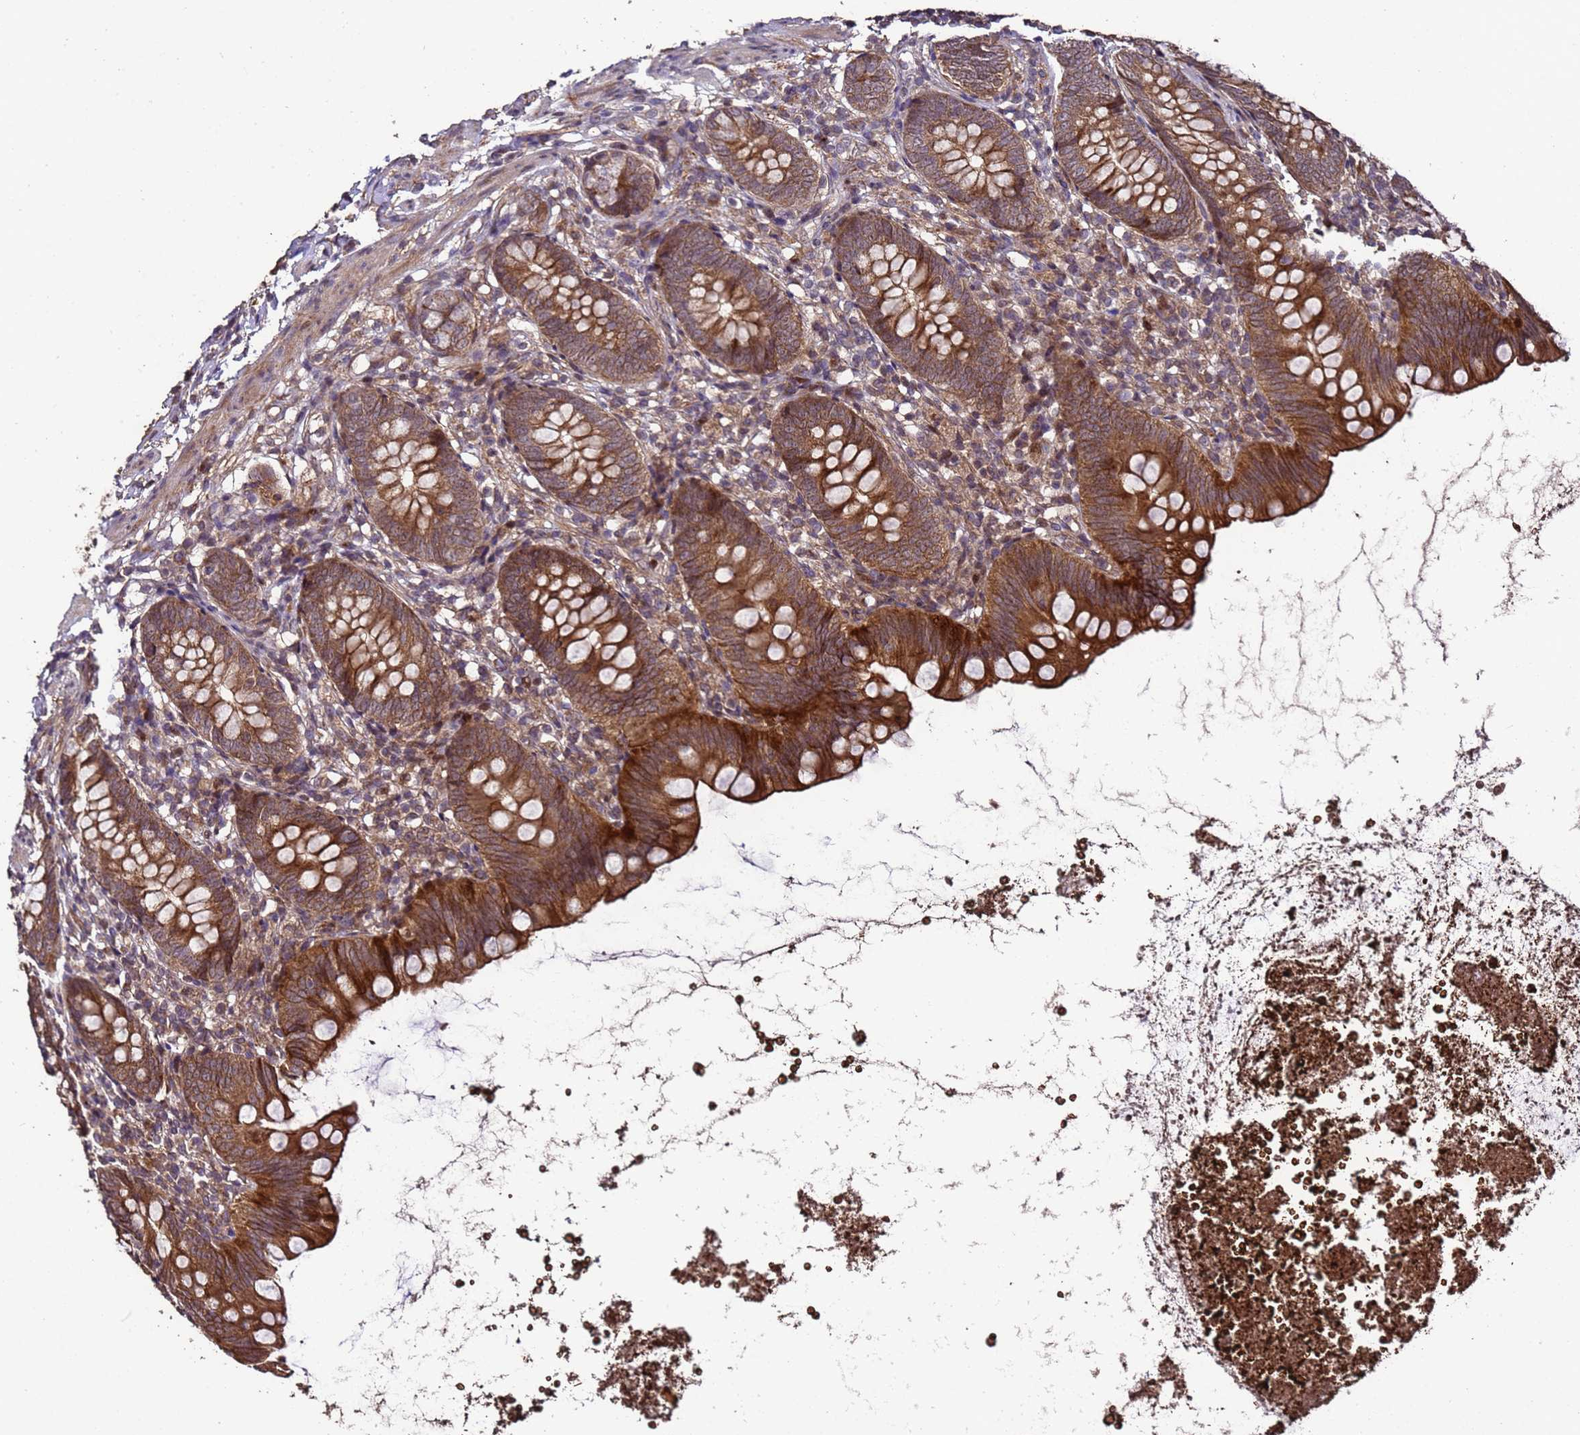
{"staining": {"intensity": "strong", "quantity": ">75%", "location": "cytoplasmic/membranous"}, "tissue": "appendix", "cell_type": "Glandular cells", "image_type": "normal", "snomed": [{"axis": "morphology", "description": "Normal tissue, NOS"}, {"axis": "topography", "description": "Appendix"}], "caption": "DAB (3,3'-diaminobenzidine) immunohistochemical staining of unremarkable appendix displays strong cytoplasmic/membranous protein staining in about >75% of glandular cells.", "gene": "PRODH", "patient": {"sex": "female", "age": 62}}